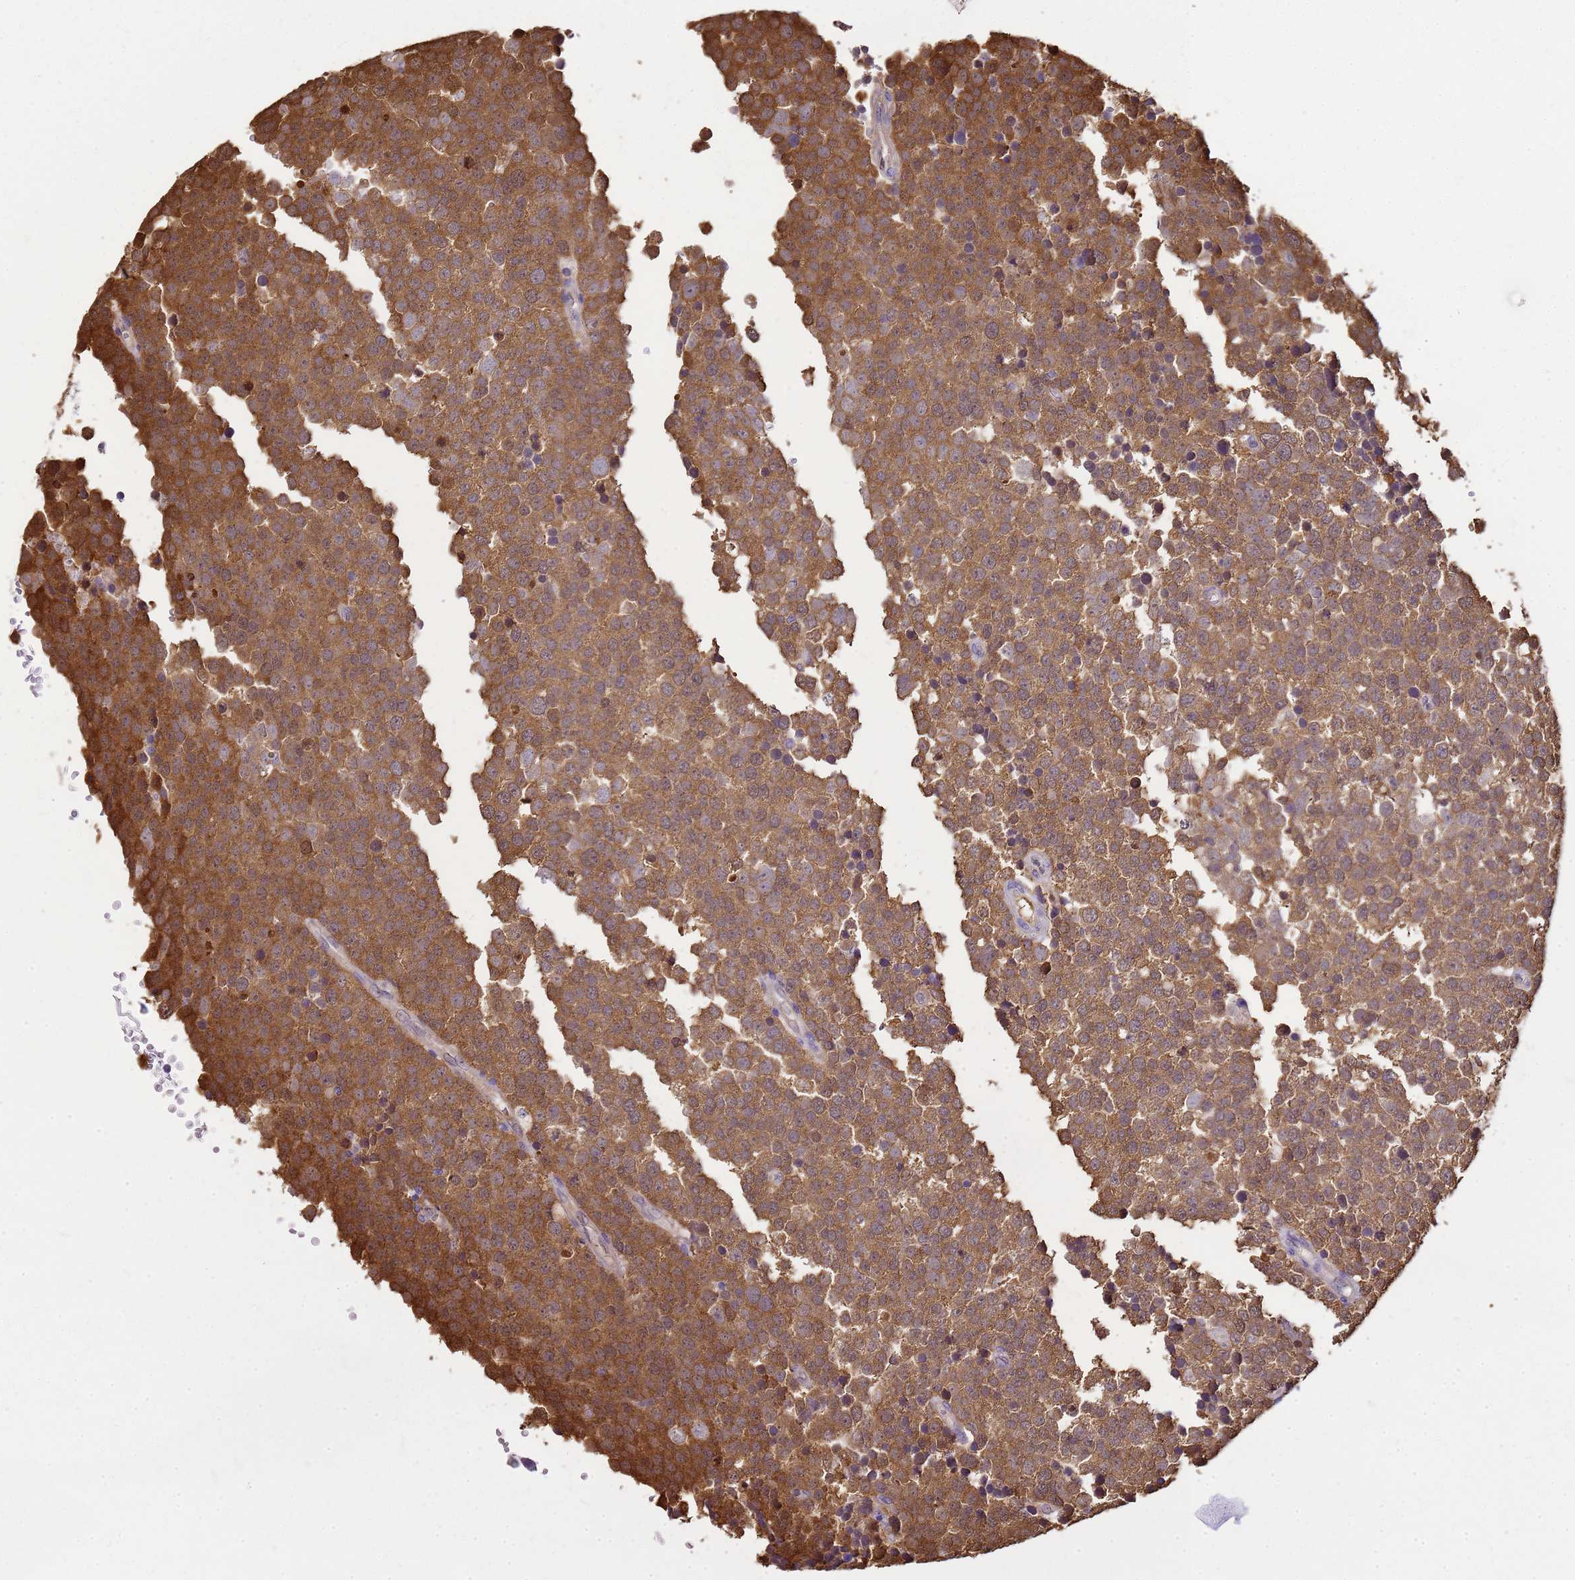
{"staining": {"intensity": "moderate", "quantity": ">75%", "location": "cytoplasmic/membranous"}, "tissue": "testis cancer", "cell_type": "Tumor cells", "image_type": "cancer", "snomed": [{"axis": "morphology", "description": "Seminoma, NOS"}, {"axis": "topography", "description": "Testis"}], "caption": "This image reveals immunohistochemistry (IHC) staining of testis seminoma, with medium moderate cytoplasmic/membranous positivity in approximately >75% of tumor cells.", "gene": "YWHAE", "patient": {"sex": "male", "age": 71}}